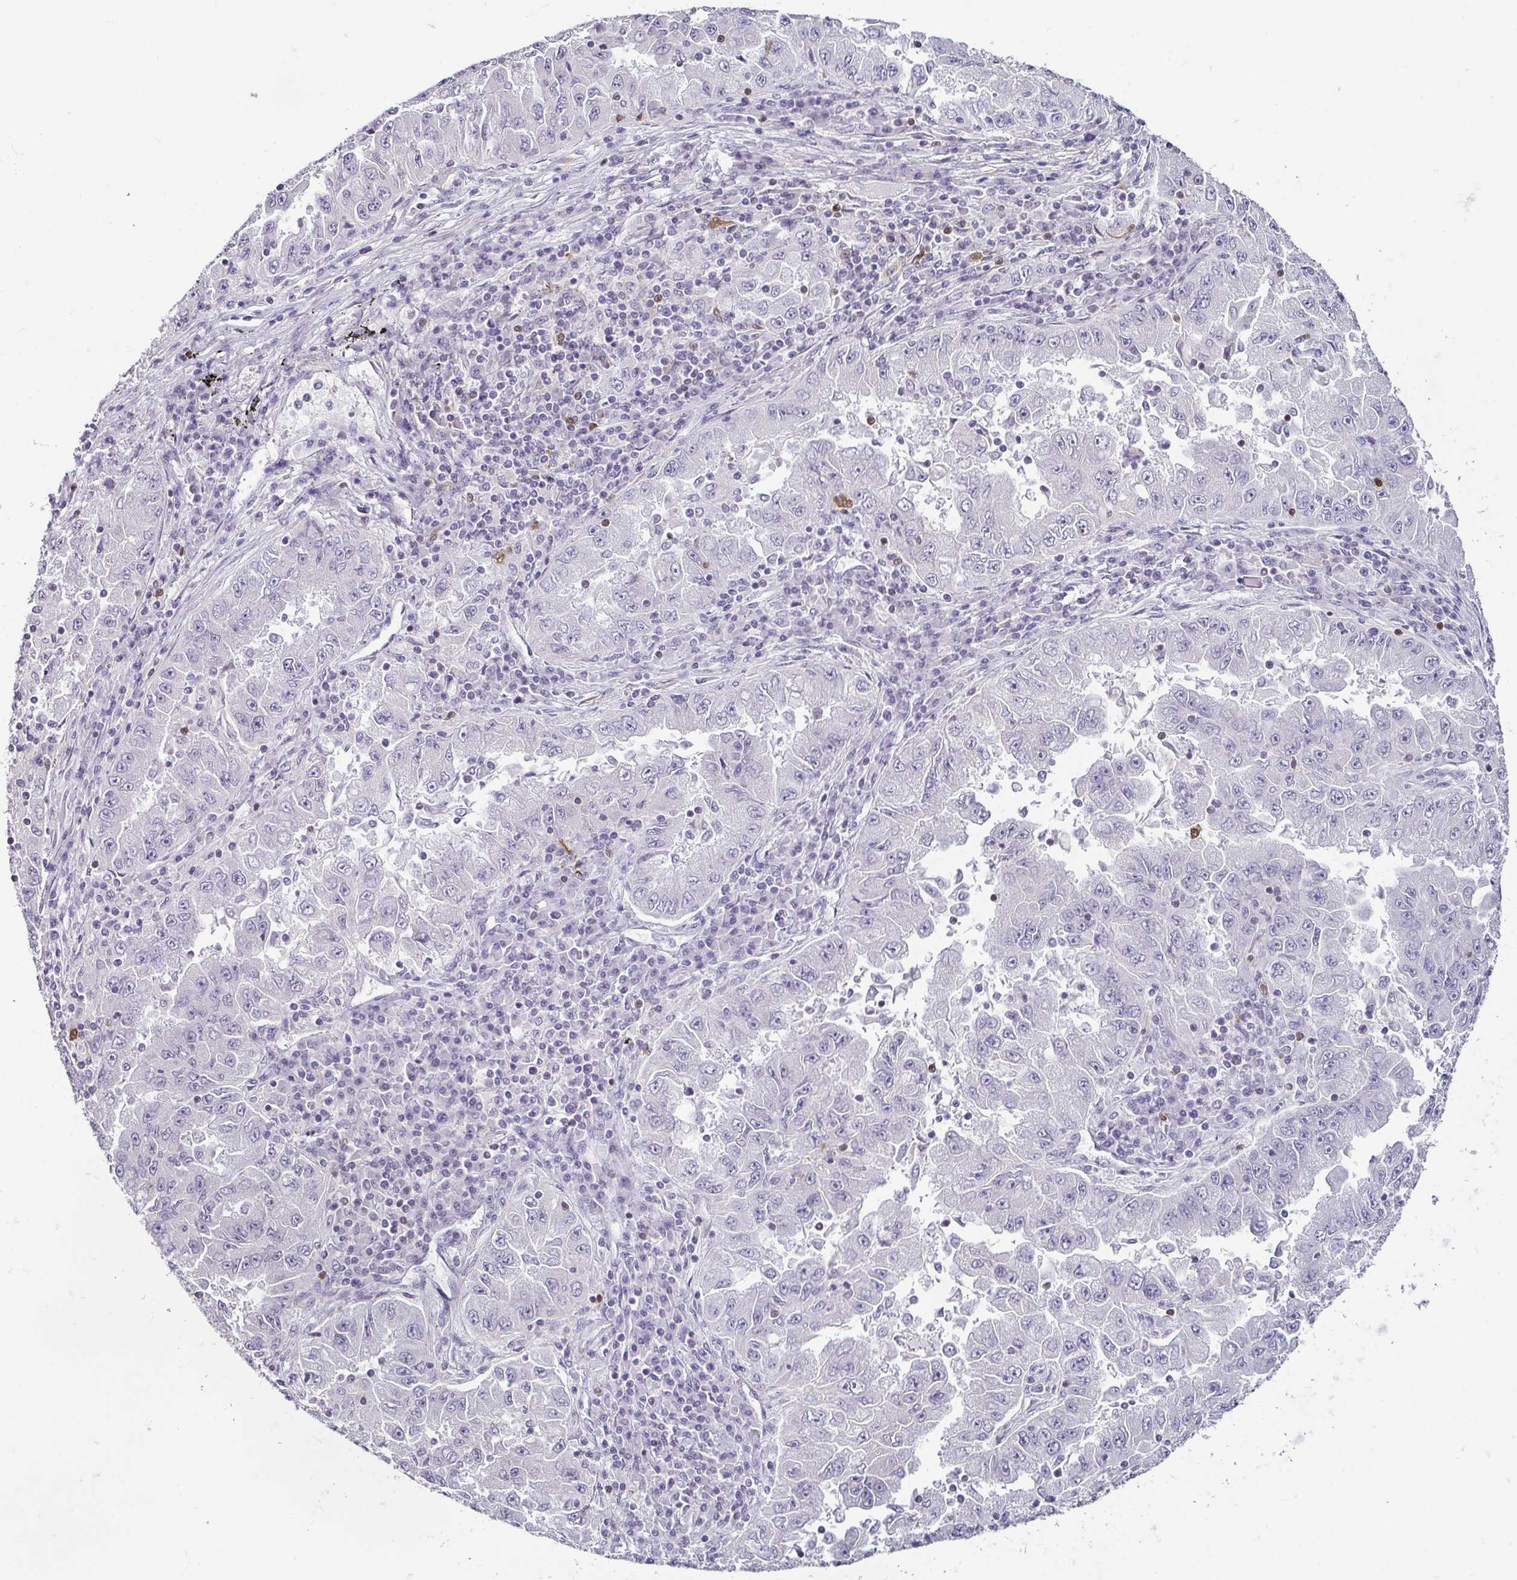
{"staining": {"intensity": "negative", "quantity": "none", "location": "none"}, "tissue": "lung cancer", "cell_type": "Tumor cells", "image_type": "cancer", "snomed": [{"axis": "morphology", "description": "Adenocarcinoma, NOS"}, {"axis": "morphology", "description": "Adenocarcinoma primary or metastatic"}, {"axis": "topography", "description": "Lung"}], "caption": "DAB (3,3'-diaminobenzidine) immunohistochemical staining of lung adenocarcinoma shows no significant positivity in tumor cells.", "gene": "HOPX", "patient": {"sex": "male", "age": 74}}